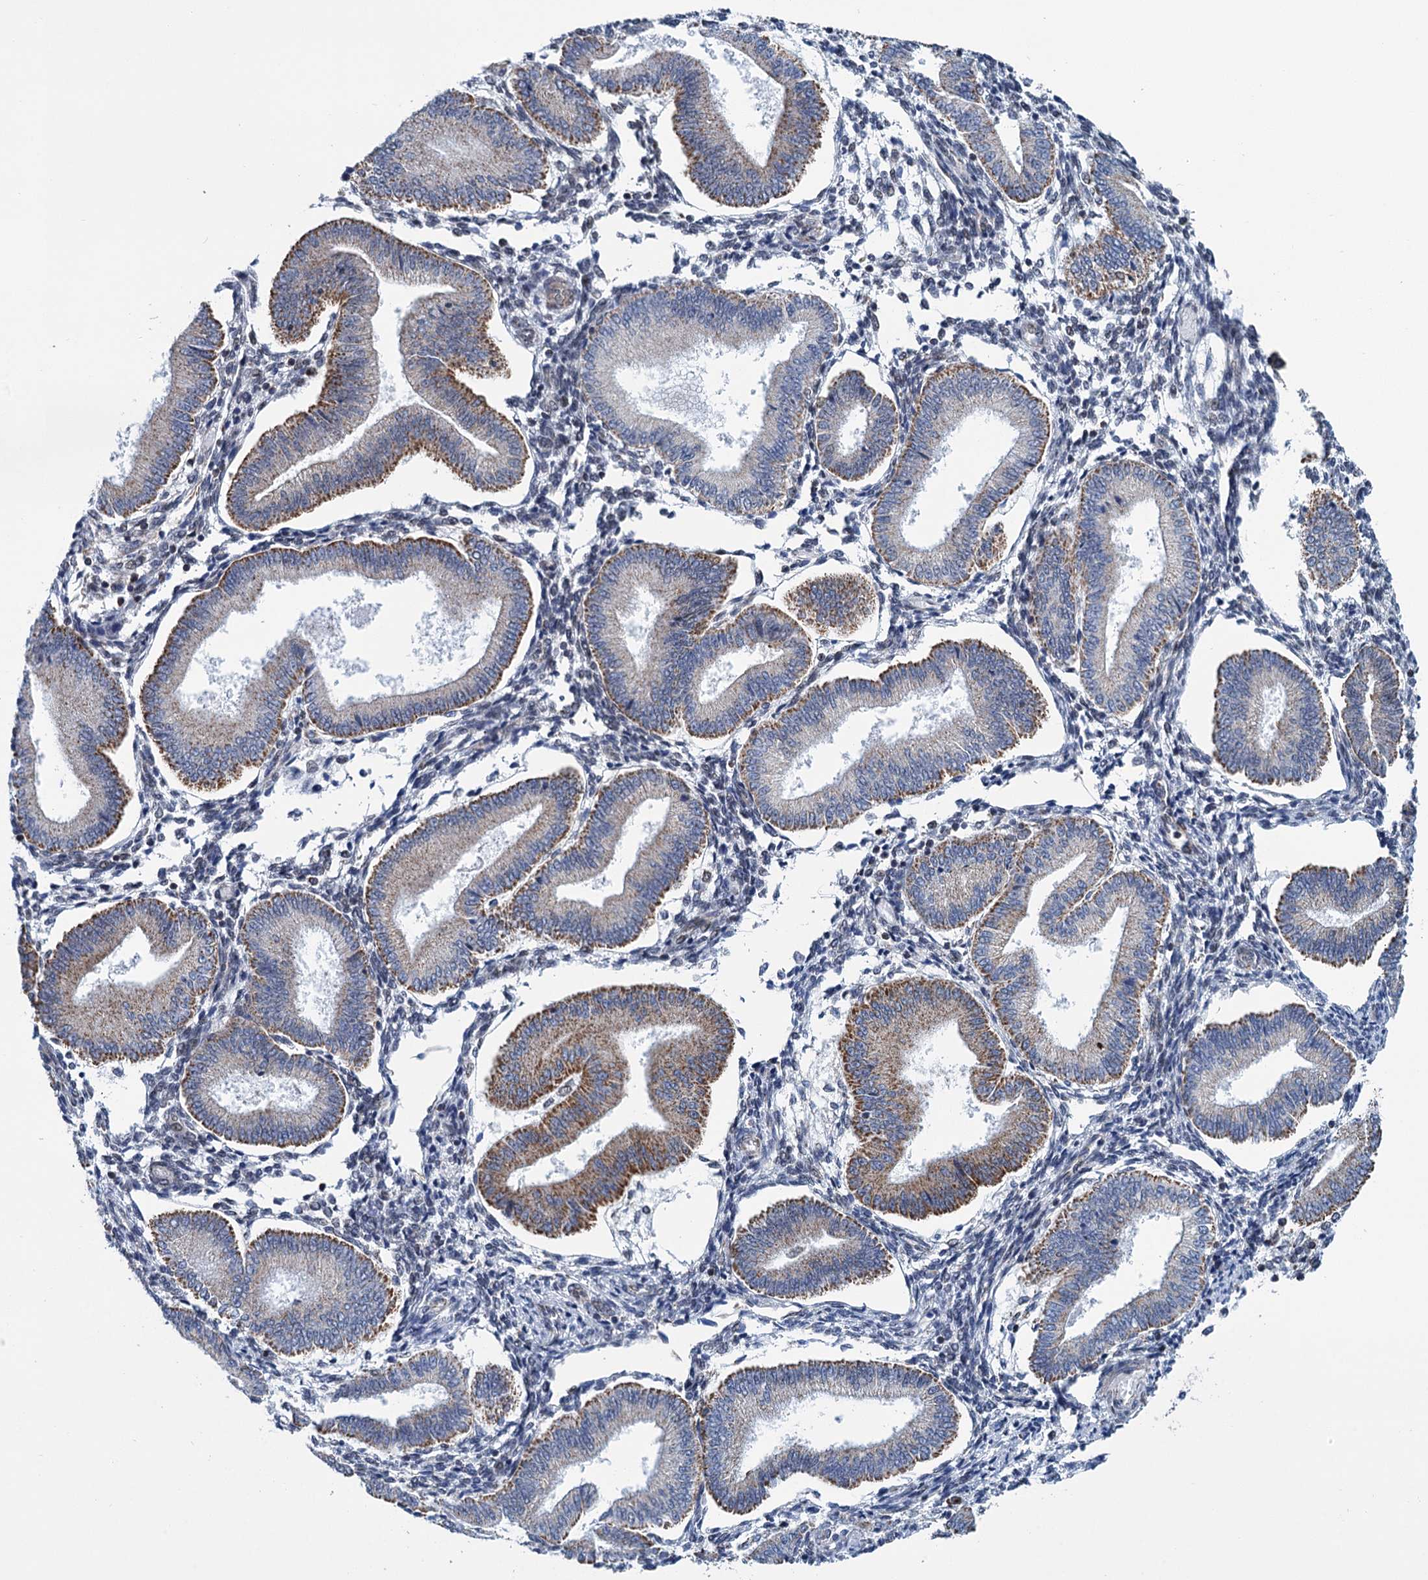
{"staining": {"intensity": "weak", "quantity": "<25%", "location": "cytoplasmic/membranous"}, "tissue": "endometrium", "cell_type": "Cells in endometrial stroma", "image_type": "normal", "snomed": [{"axis": "morphology", "description": "Normal tissue, NOS"}, {"axis": "topography", "description": "Endometrium"}], "caption": "Histopathology image shows no significant protein expression in cells in endometrial stroma of normal endometrium. (DAB (3,3'-diaminobenzidine) IHC with hematoxylin counter stain).", "gene": "MORN3", "patient": {"sex": "female", "age": 39}}